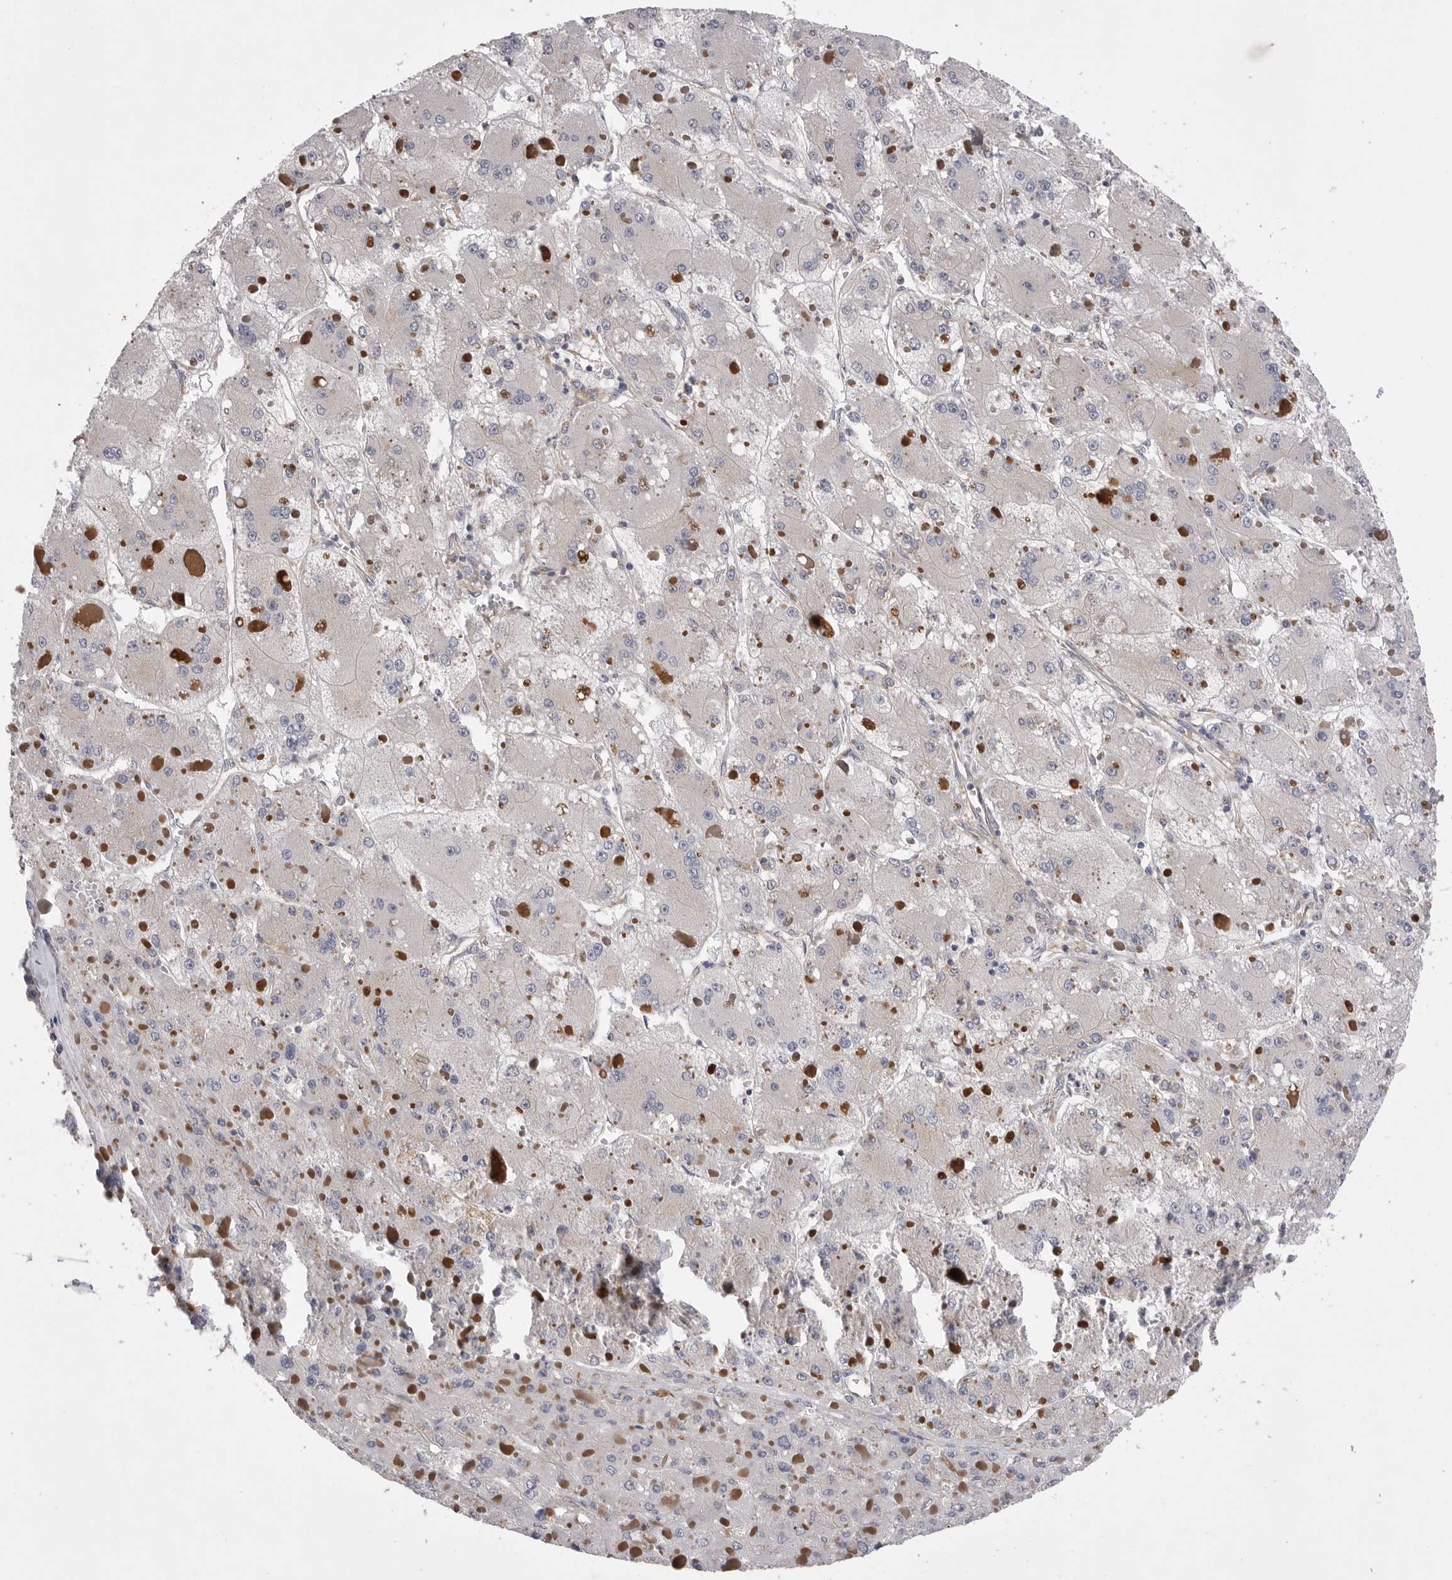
{"staining": {"intensity": "negative", "quantity": "none", "location": "none"}, "tissue": "liver cancer", "cell_type": "Tumor cells", "image_type": "cancer", "snomed": [{"axis": "morphology", "description": "Carcinoma, Hepatocellular, NOS"}, {"axis": "topography", "description": "Liver"}], "caption": "Hepatocellular carcinoma (liver) was stained to show a protein in brown. There is no significant staining in tumor cells.", "gene": "VAC14", "patient": {"sex": "female", "age": 73}}